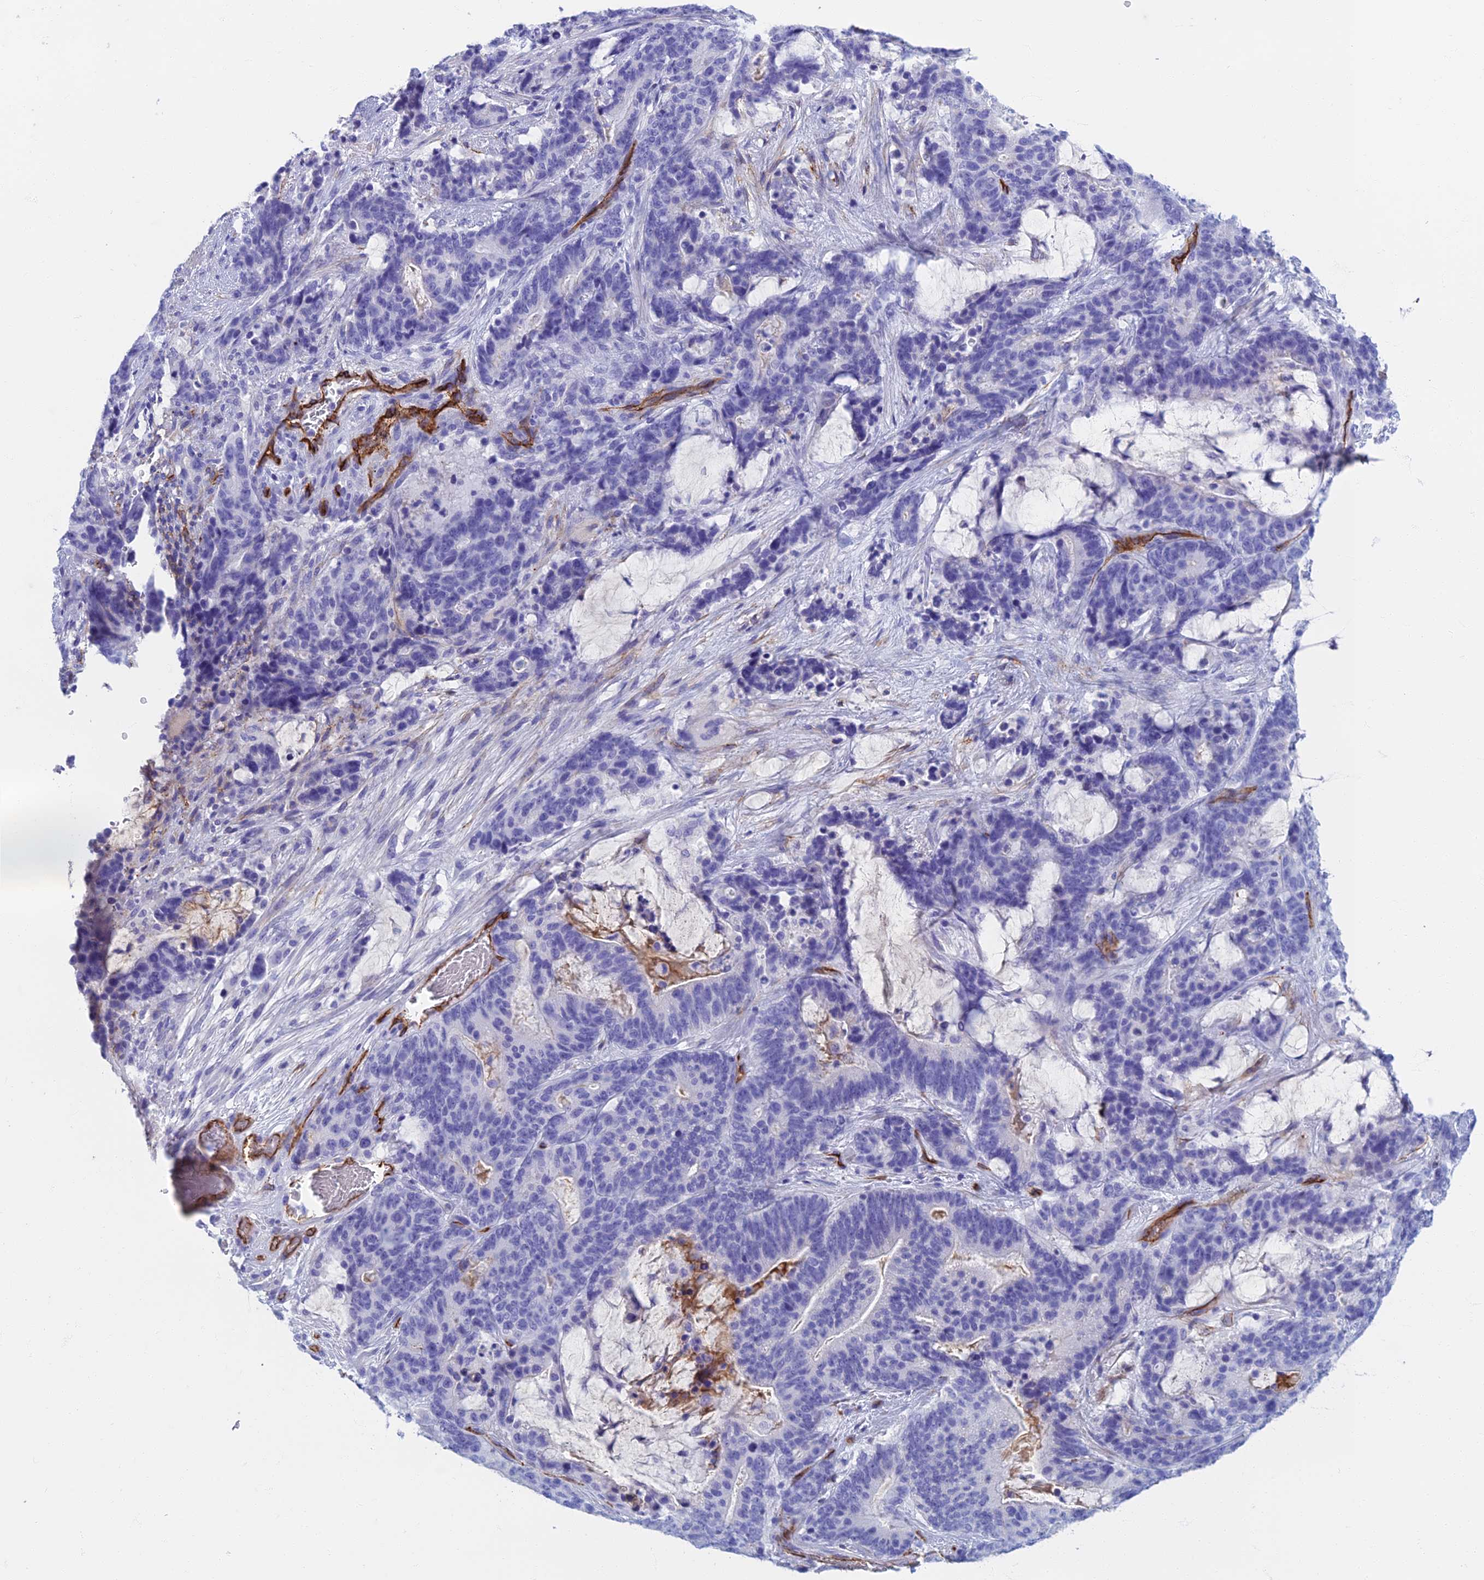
{"staining": {"intensity": "negative", "quantity": "none", "location": "none"}, "tissue": "stomach cancer", "cell_type": "Tumor cells", "image_type": "cancer", "snomed": [{"axis": "morphology", "description": "Normal tissue, NOS"}, {"axis": "morphology", "description": "Adenocarcinoma, NOS"}, {"axis": "topography", "description": "Stomach"}], "caption": "Immunohistochemistry of stomach cancer shows no positivity in tumor cells.", "gene": "ETFRF1", "patient": {"sex": "female", "age": 64}}